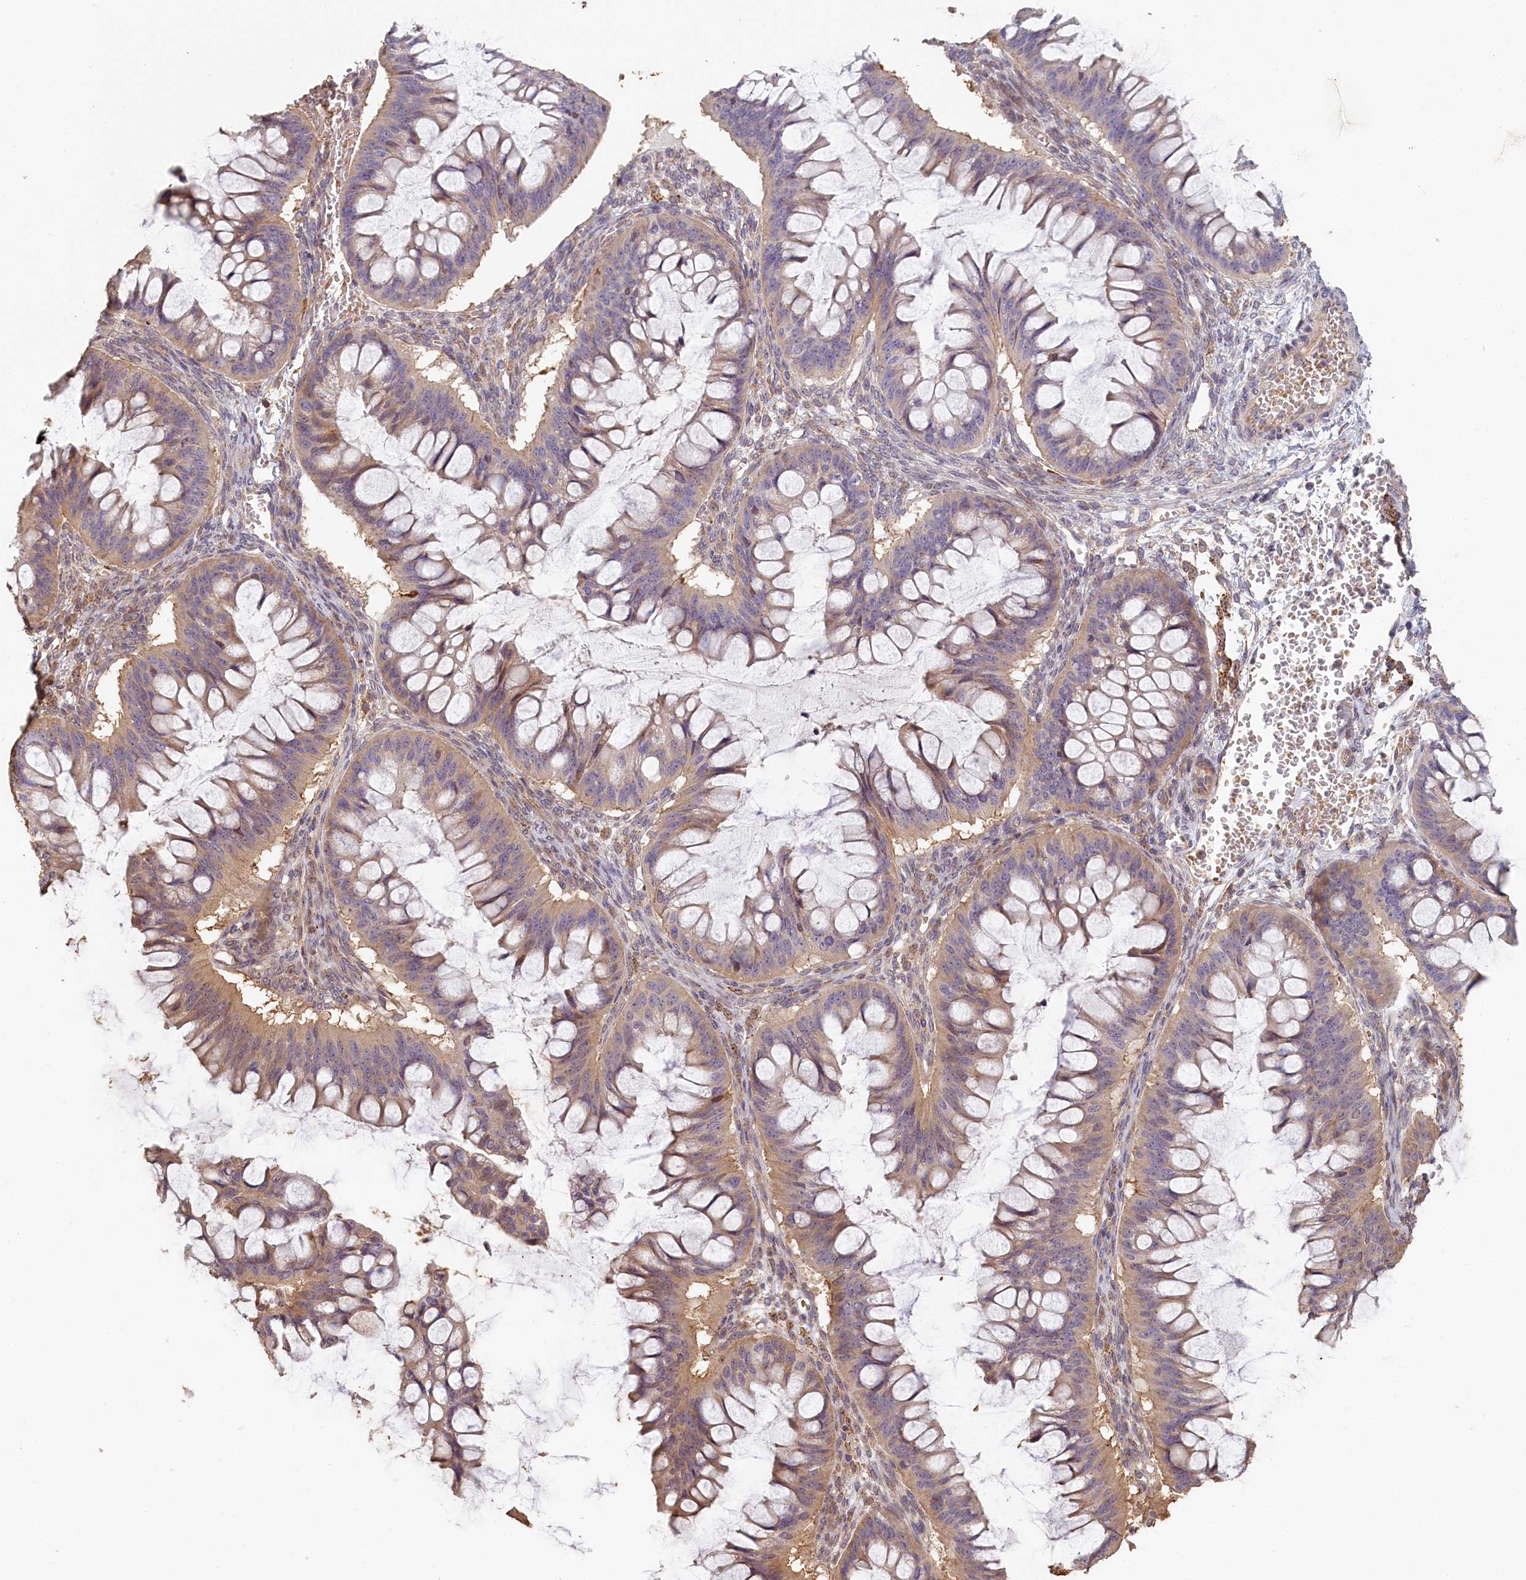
{"staining": {"intensity": "weak", "quantity": "25%-75%", "location": "cytoplasmic/membranous"}, "tissue": "ovarian cancer", "cell_type": "Tumor cells", "image_type": "cancer", "snomed": [{"axis": "morphology", "description": "Cystadenocarcinoma, mucinous, NOS"}, {"axis": "topography", "description": "Ovary"}], "caption": "Immunohistochemistry micrograph of human ovarian cancer stained for a protein (brown), which displays low levels of weak cytoplasmic/membranous staining in approximately 25%-75% of tumor cells.", "gene": "STX16", "patient": {"sex": "female", "age": 73}}